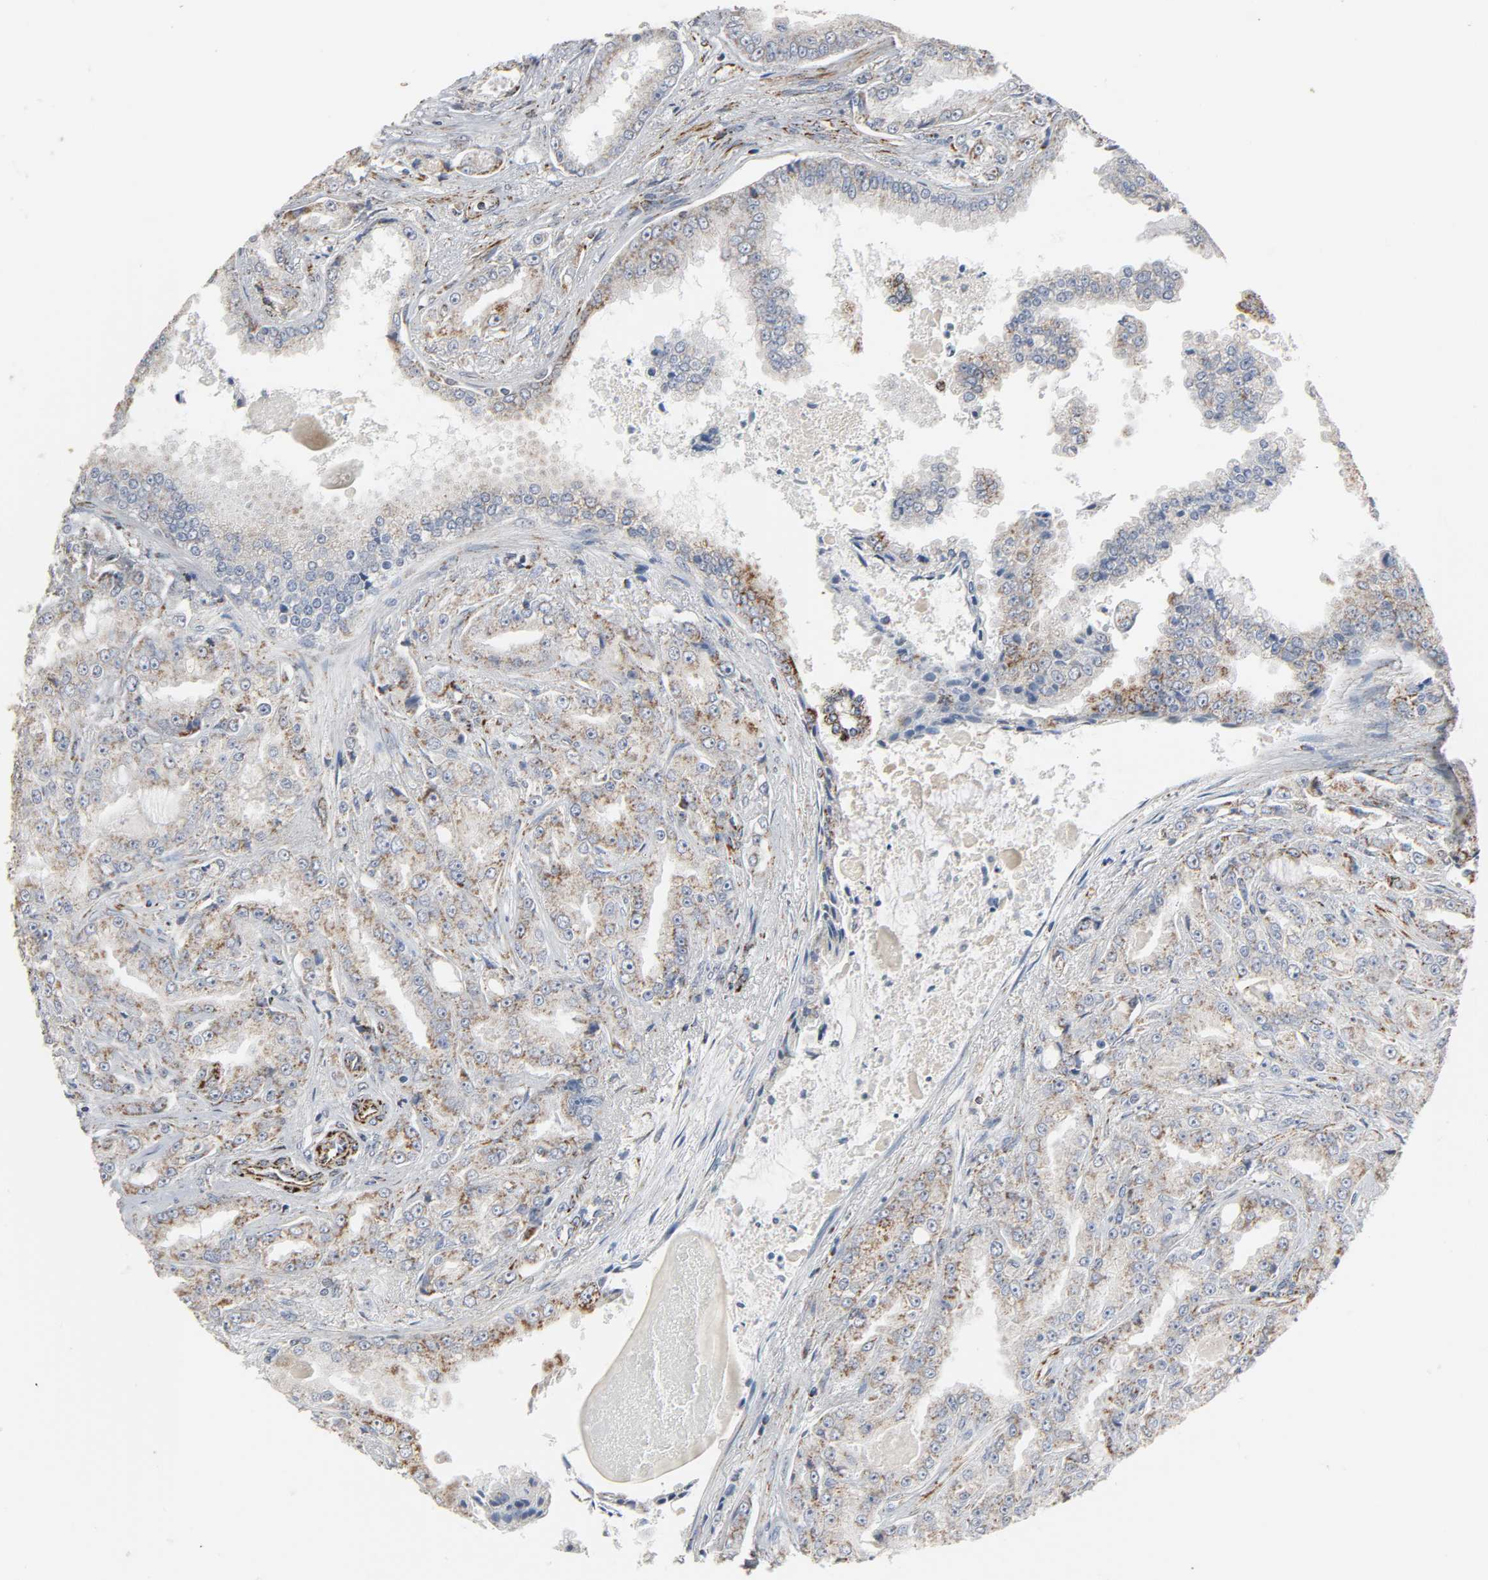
{"staining": {"intensity": "strong", "quantity": ">75%", "location": "cytoplasmic/membranous"}, "tissue": "prostate cancer", "cell_type": "Tumor cells", "image_type": "cancer", "snomed": [{"axis": "morphology", "description": "Adenocarcinoma, High grade"}, {"axis": "topography", "description": "Prostate"}], "caption": "This image displays immunohistochemistry (IHC) staining of prostate high-grade adenocarcinoma, with high strong cytoplasmic/membranous positivity in approximately >75% of tumor cells.", "gene": "ACAT1", "patient": {"sex": "male", "age": 73}}